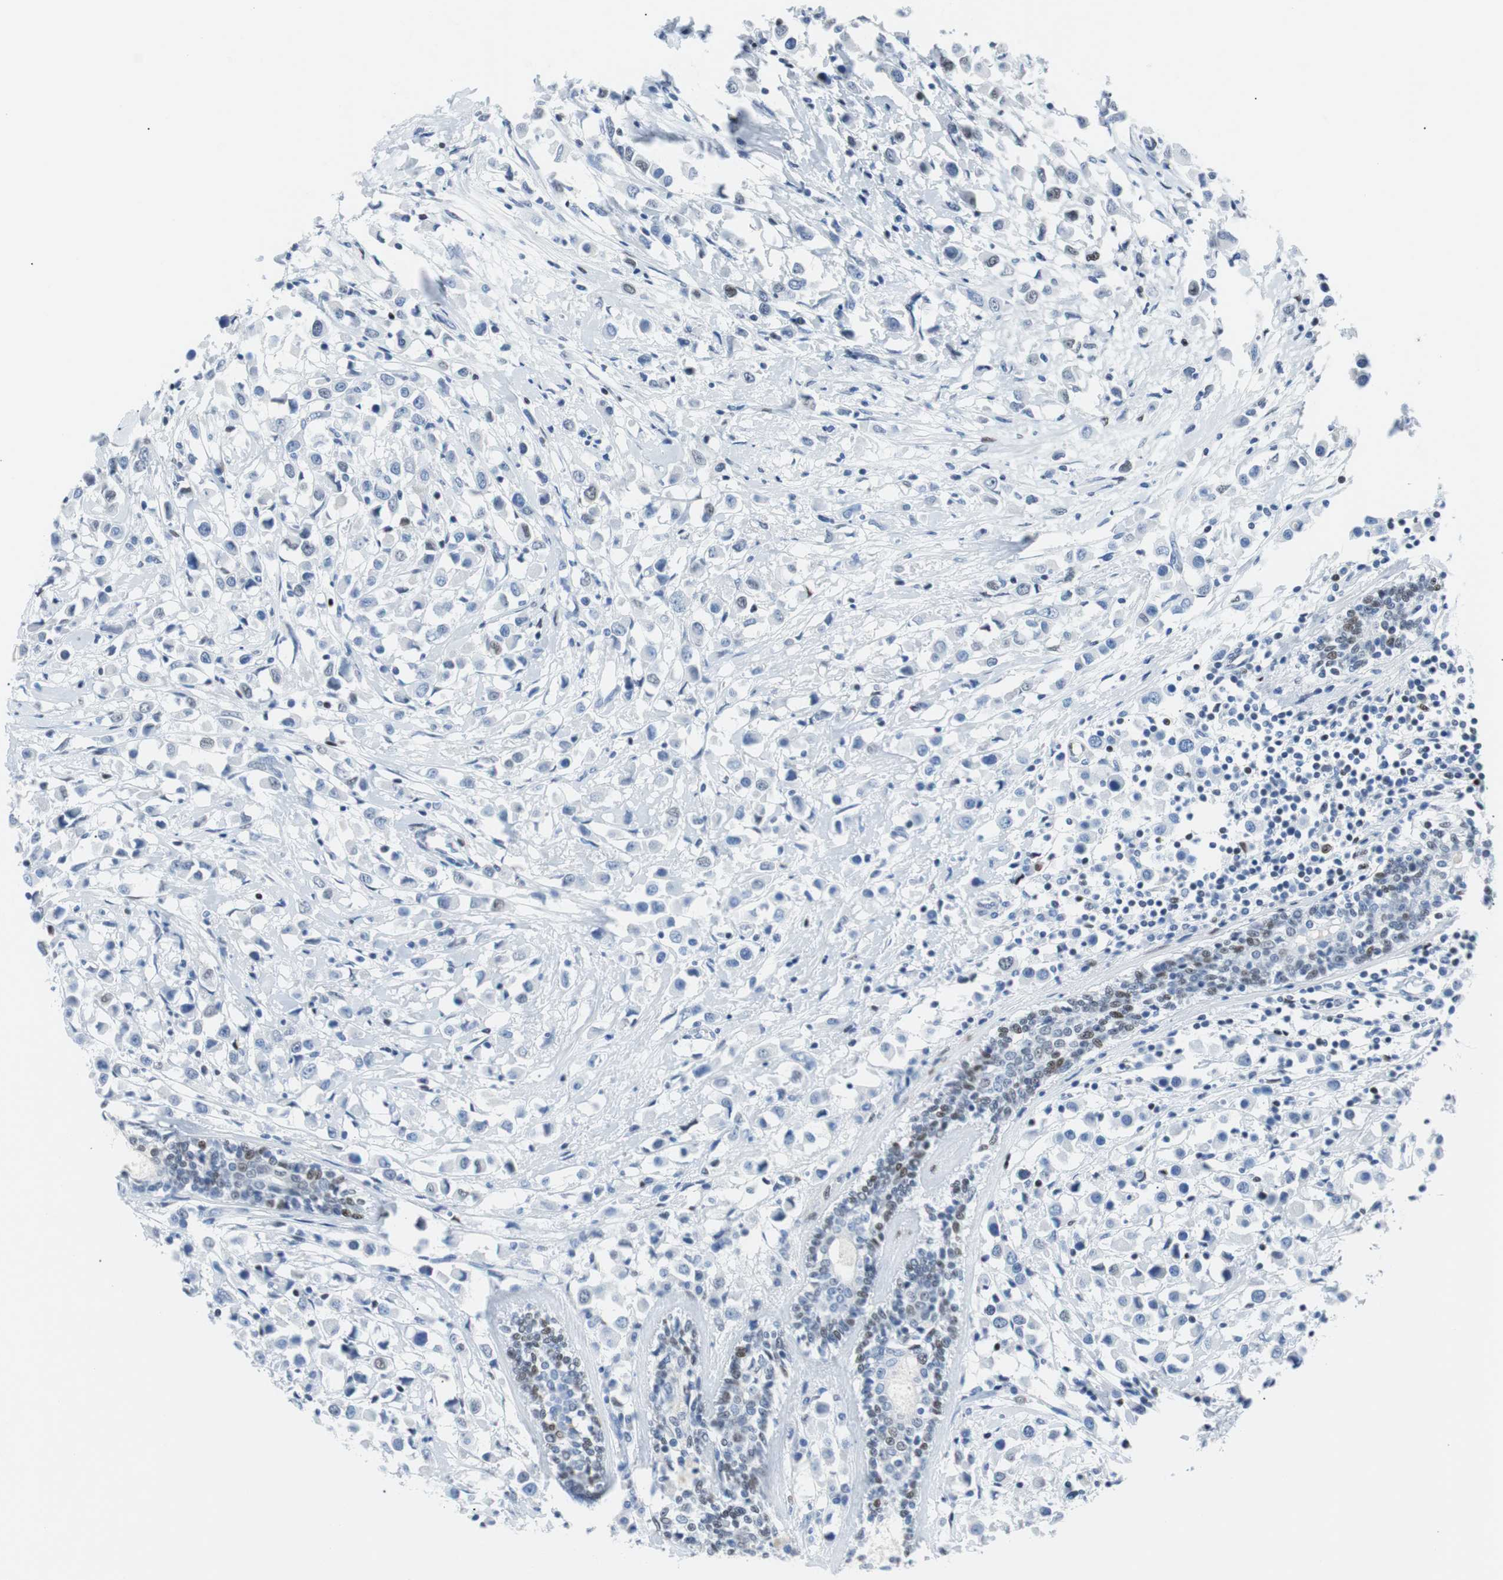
{"staining": {"intensity": "negative", "quantity": "none", "location": "none"}, "tissue": "breast cancer", "cell_type": "Tumor cells", "image_type": "cancer", "snomed": [{"axis": "morphology", "description": "Duct carcinoma"}, {"axis": "topography", "description": "Breast"}], "caption": "The immunohistochemistry photomicrograph has no significant staining in tumor cells of breast cancer (invasive ductal carcinoma) tissue.", "gene": "JUN", "patient": {"sex": "female", "age": 61}}